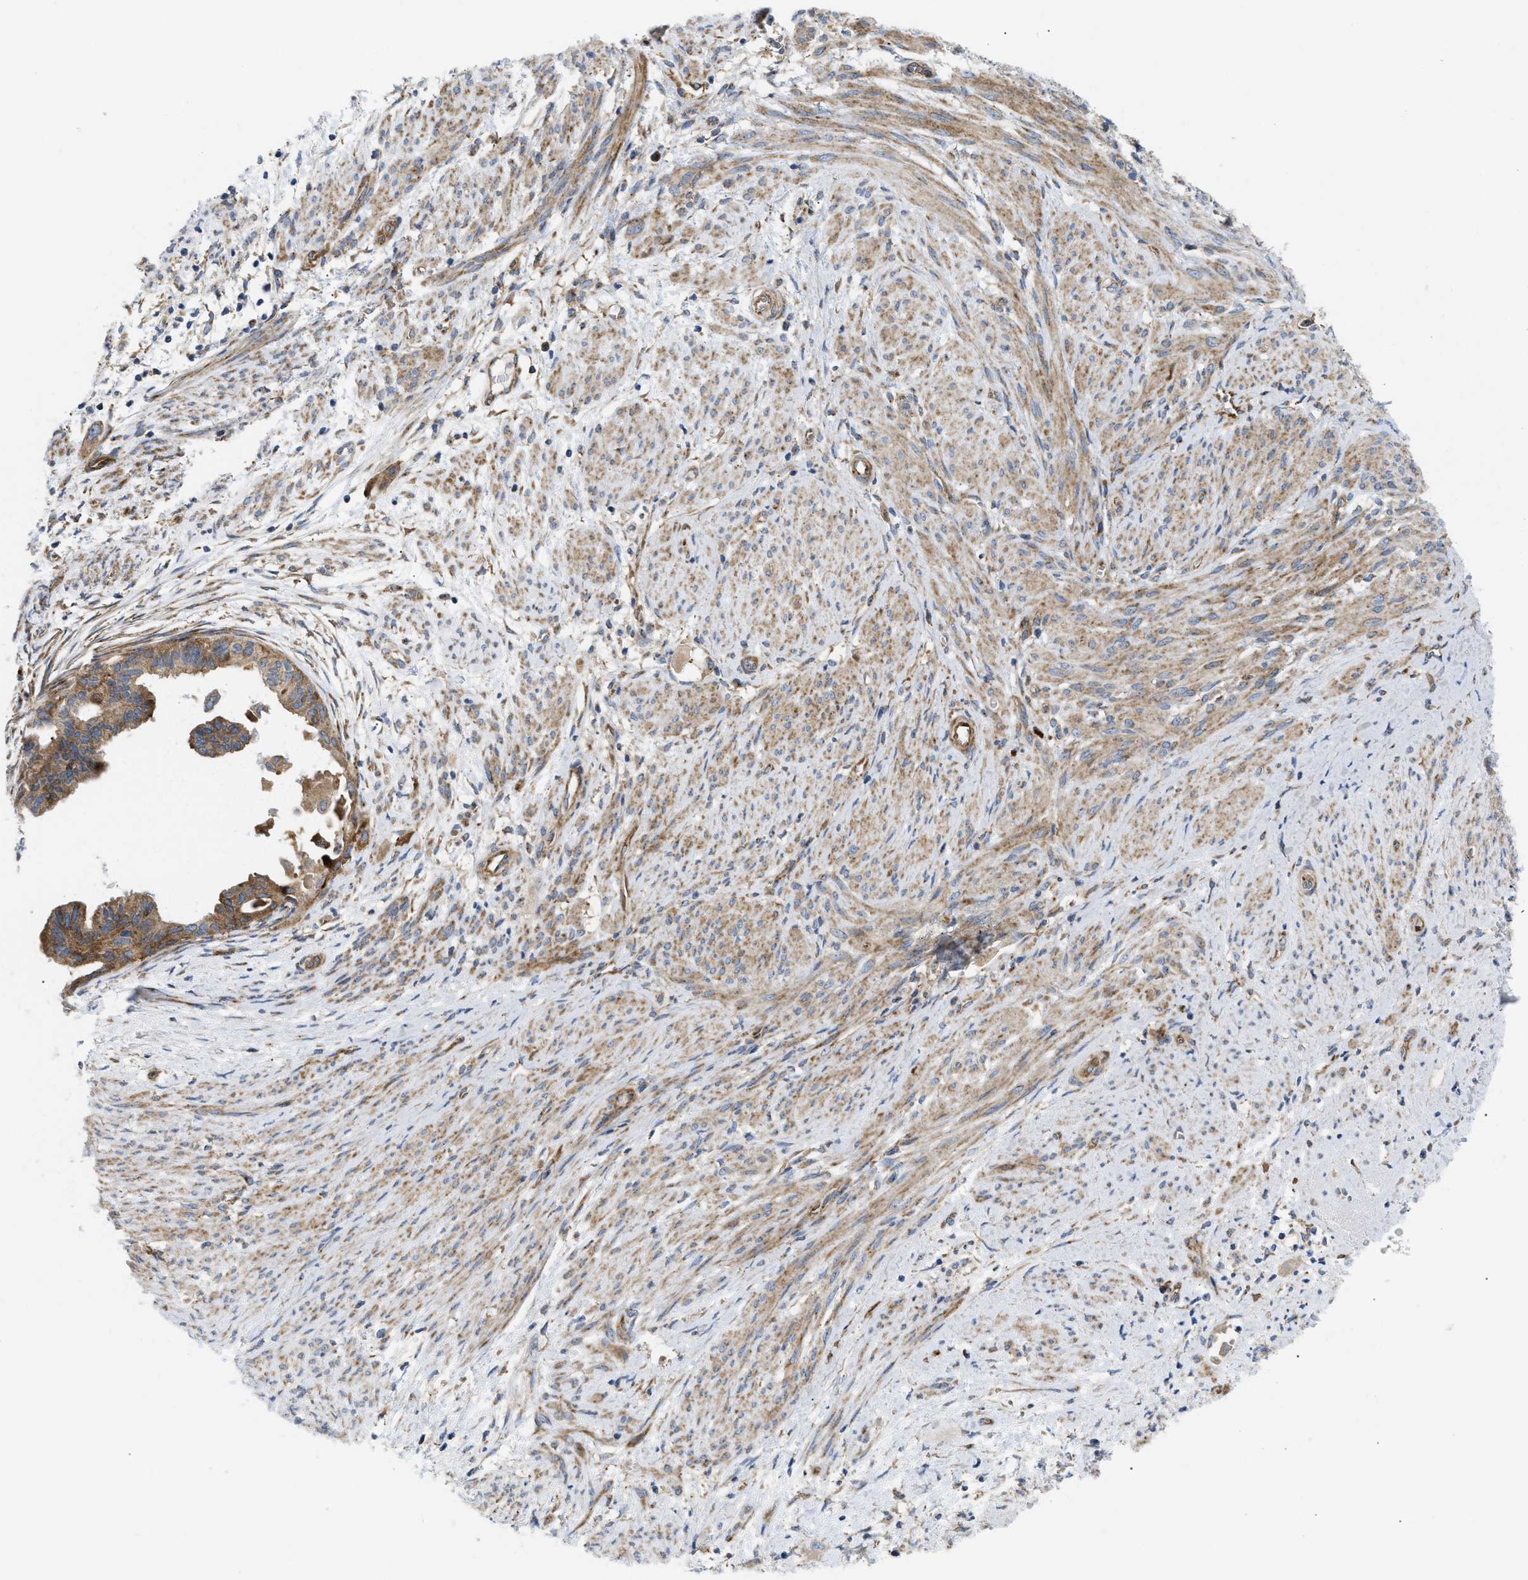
{"staining": {"intensity": "moderate", "quantity": ">75%", "location": "cytoplasmic/membranous"}, "tissue": "cervical cancer", "cell_type": "Tumor cells", "image_type": "cancer", "snomed": [{"axis": "morphology", "description": "Normal tissue, NOS"}, {"axis": "morphology", "description": "Adenocarcinoma, NOS"}, {"axis": "topography", "description": "Cervix"}, {"axis": "topography", "description": "Endometrium"}], "caption": "Human adenocarcinoma (cervical) stained for a protein (brown) reveals moderate cytoplasmic/membranous positive expression in about >75% of tumor cells.", "gene": "DCTN4", "patient": {"sex": "female", "age": 86}}